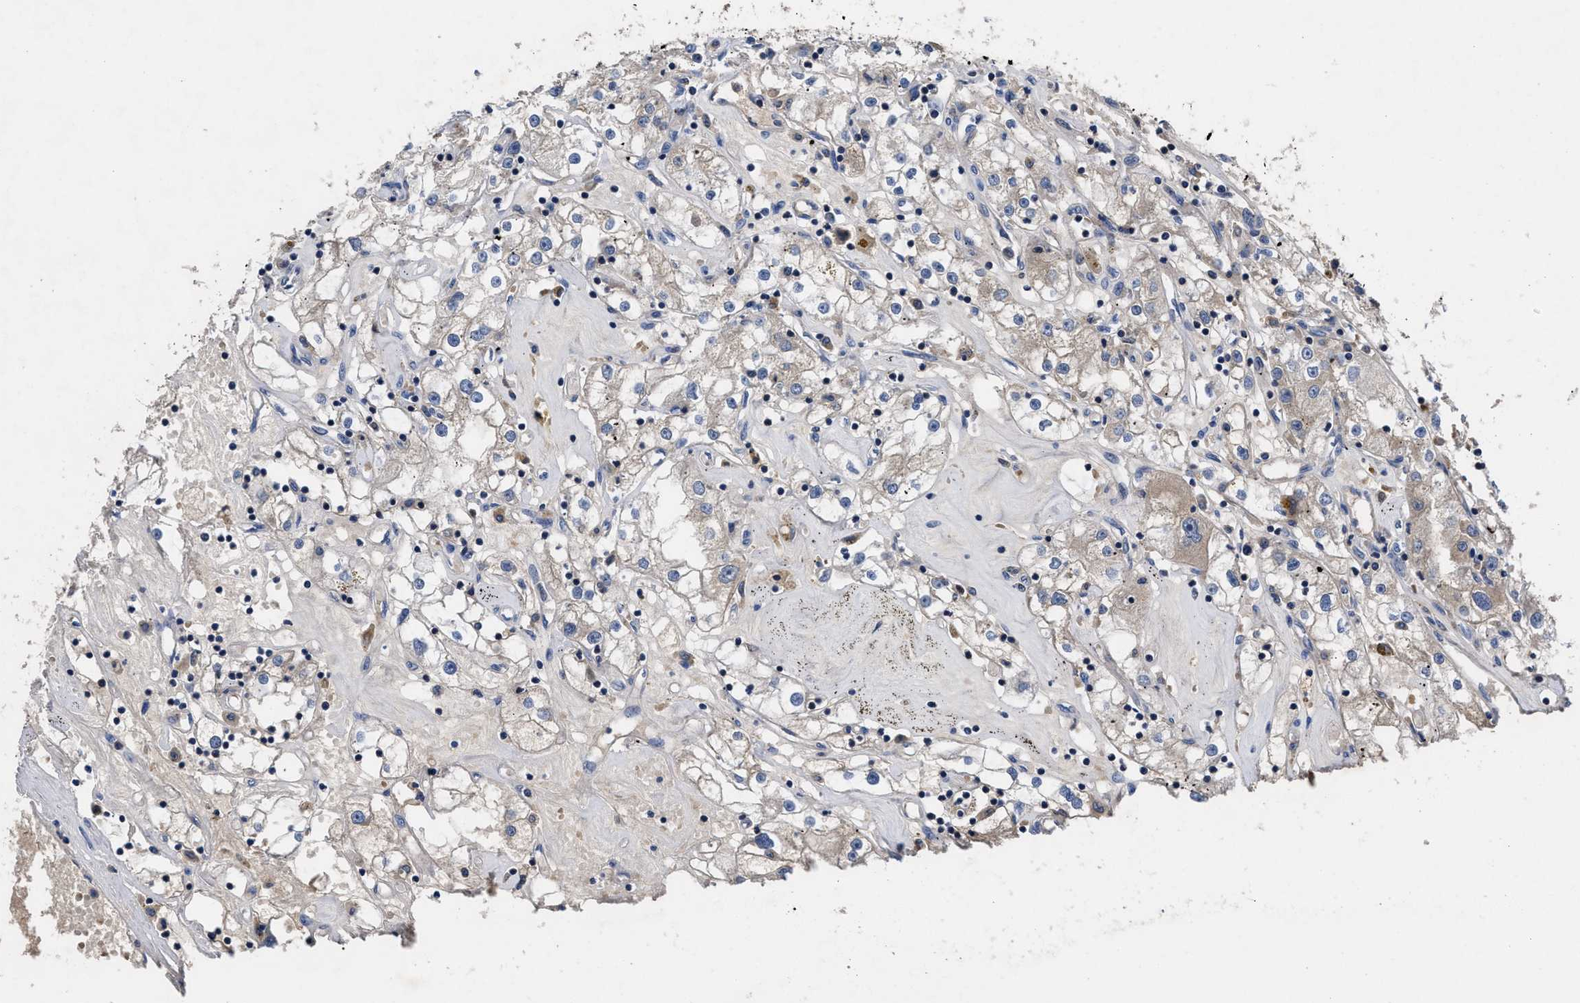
{"staining": {"intensity": "weak", "quantity": "<25%", "location": "cytoplasmic/membranous"}, "tissue": "renal cancer", "cell_type": "Tumor cells", "image_type": "cancer", "snomed": [{"axis": "morphology", "description": "Adenocarcinoma, NOS"}, {"axis": "topography", "description": "Kidney"}], "caption": "A histopathology image of renal cancer stained for a protein displays no brown staining in tumor cells.", "gene": "YBEY", "patient": {"sex": "male", "age": 56}}